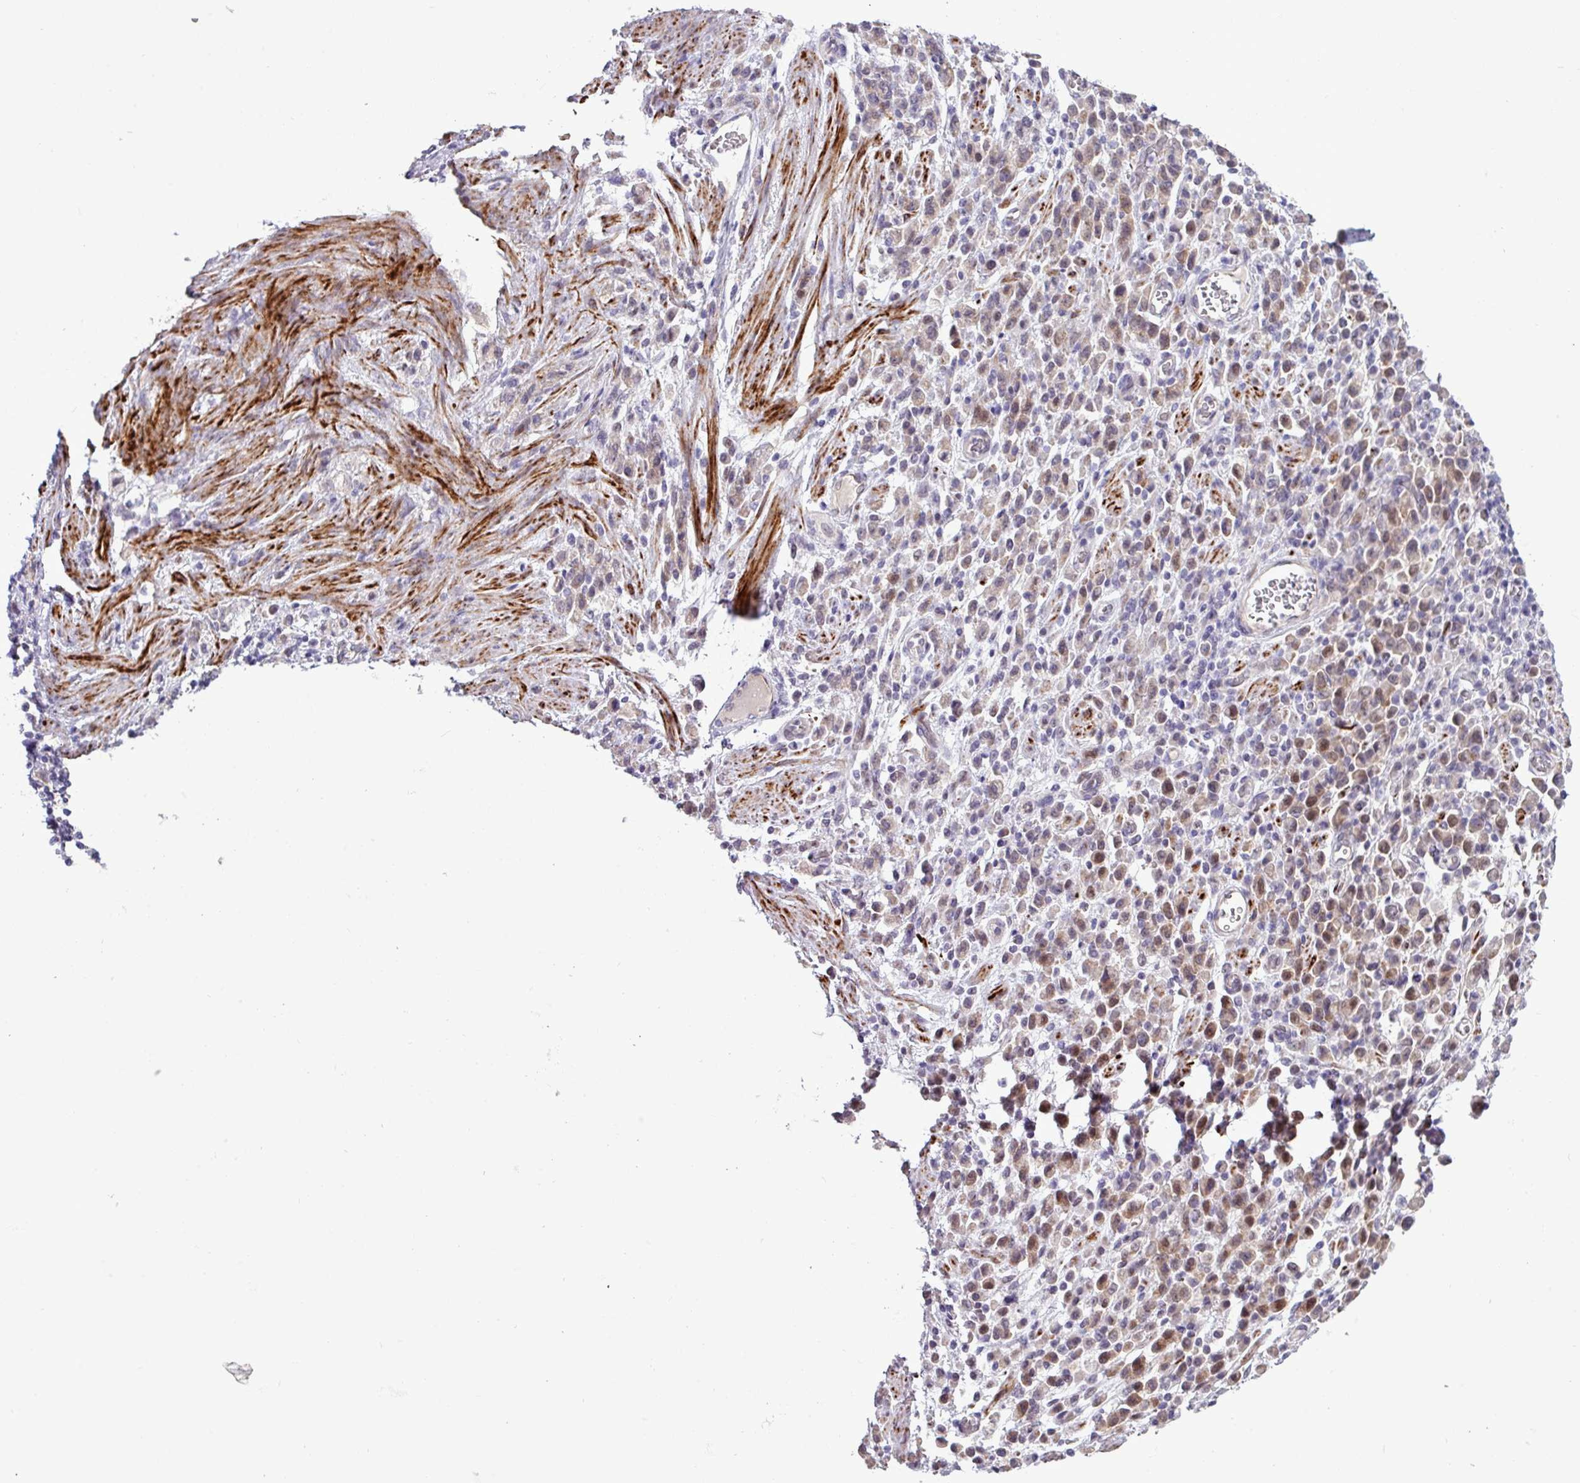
{"staining": {"intensity": "weak", "quantity": "25%-75%", "location": "cytoplasmic/membranous,nuclear"}, "tissue": "stomach cancer", "cell_type": "Tumor cells", "image_type": "cancer", "snomed": [{"axis": "morphology", "description": "Adenocarcinoma, NOS"}, {"axis": "topography", "description": "Stomach"}], "caption": "Stomach adenocarcinoma stained with a brown dye displays weak cytoplasmic/membranous and nuclear positive expression in approximately 25%-75% of tumor cells.", "gene": "RIPPLY1", "patient": {"sex": "male", "age": 77}}